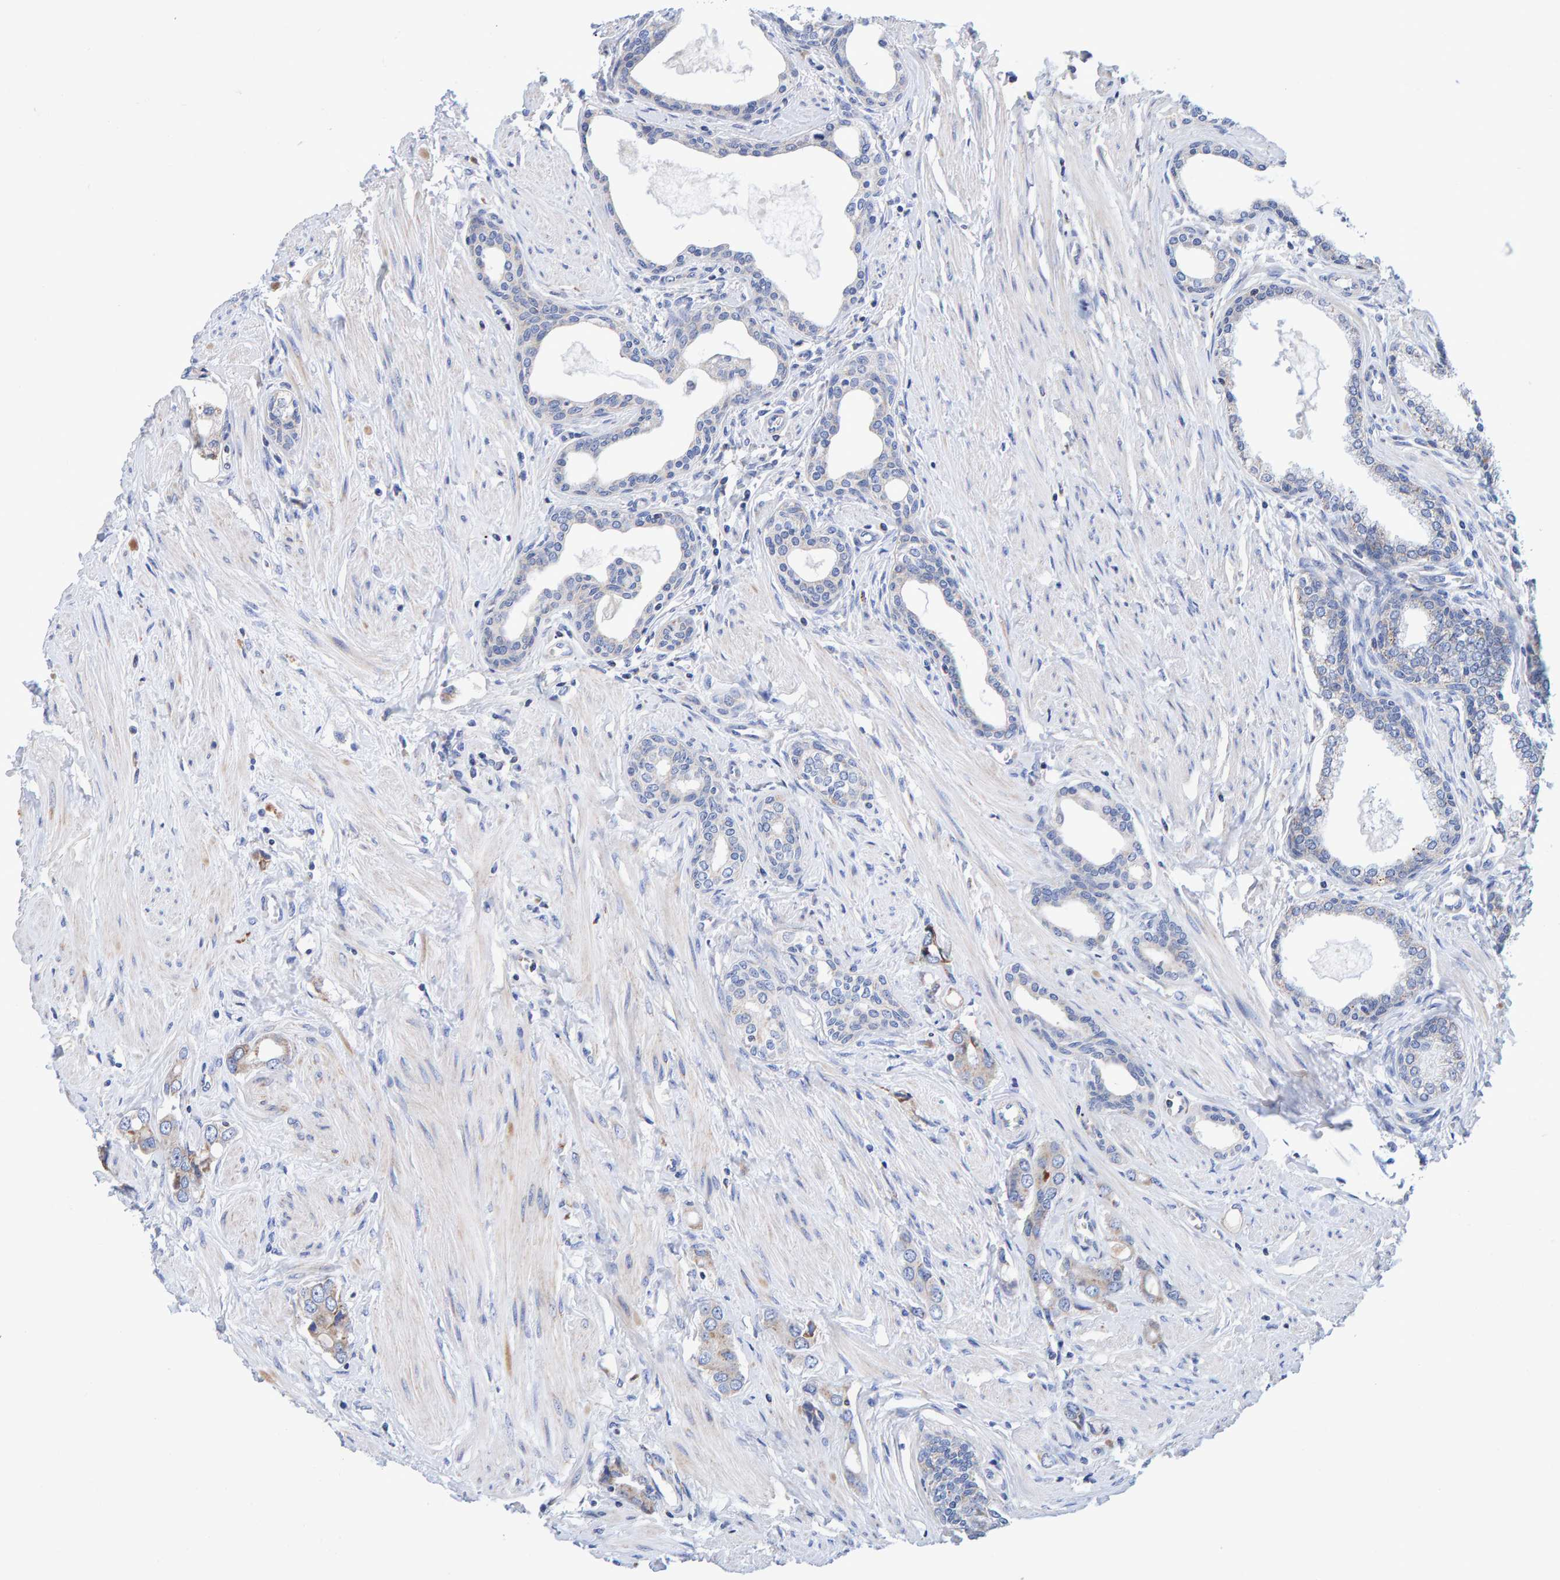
{"staining": {"intensity": "negative", "quantity": "none", "location": "none"}, "tissue": "prostate cancer", "cell_type": "Tumor cells", "image_type": "cancer", "snomed": [{"axis": "morphology", "description": "Adenocarcinoma, High grade"}, {"axis": "topography", "description": "Prostate"}], "caption": "IHC of human prostate cancer displays no staining in tumor cells.", "gene": "EFR3A", "patient": {"sex": "male", "age": 52}}